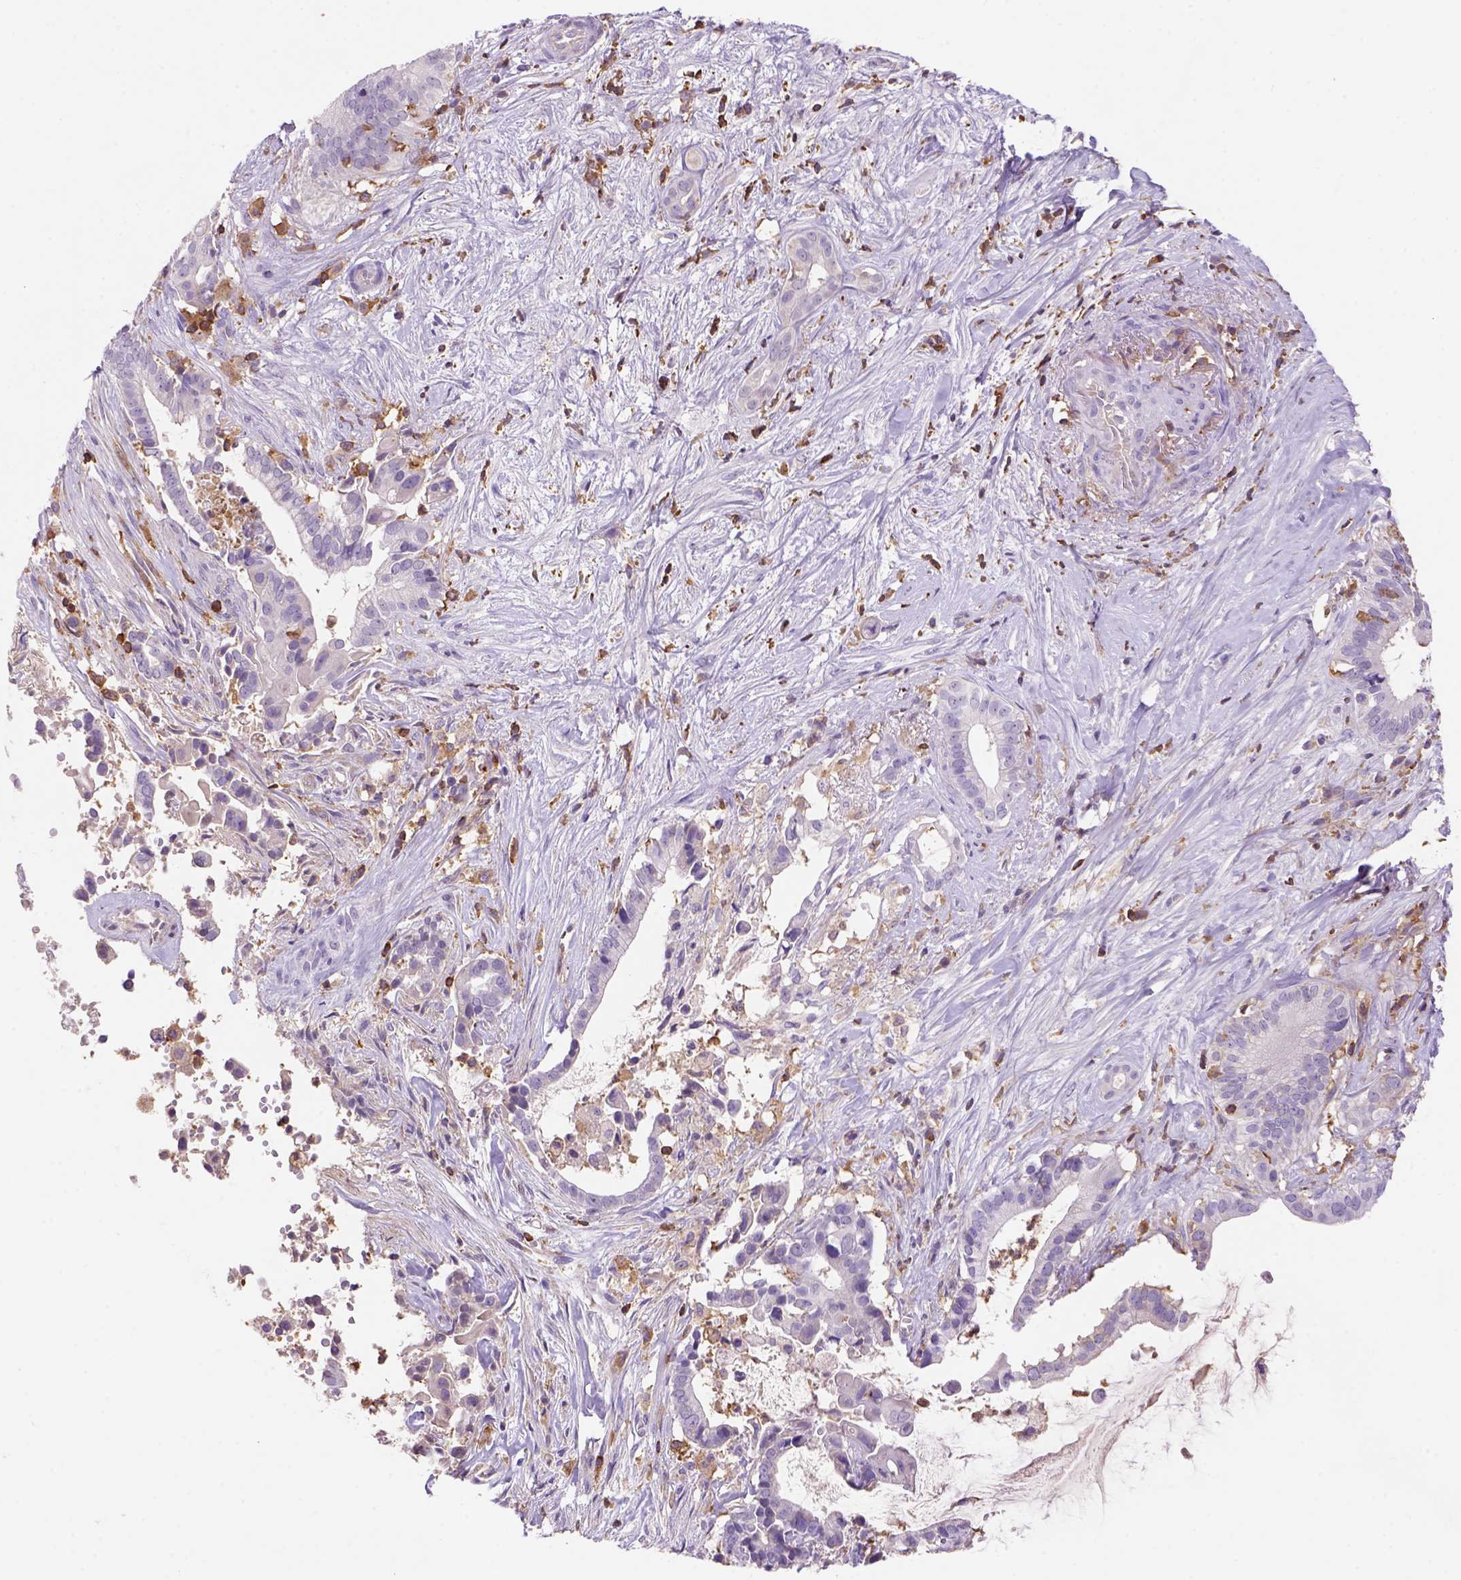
{"staining": {"intensity": "negative", "quantity": "none", "location": "none"}, "tissue": "pancreatic cancer", "cell_type": "Tumor cells", "image_type": "cancer", "snomed": [{"axis": "morphology", "description": "Adenocarcinoma, NOS"}, {"axis": "topography", "description": "Pancreas"}], "caption": "Pancreatic cancer (adenocarcinoma) stained for a protein using immunohistochemistry displays no positivity tumor cells.", "gene": "INPP5D", "patient": {"sex": "male", "age": 61}}